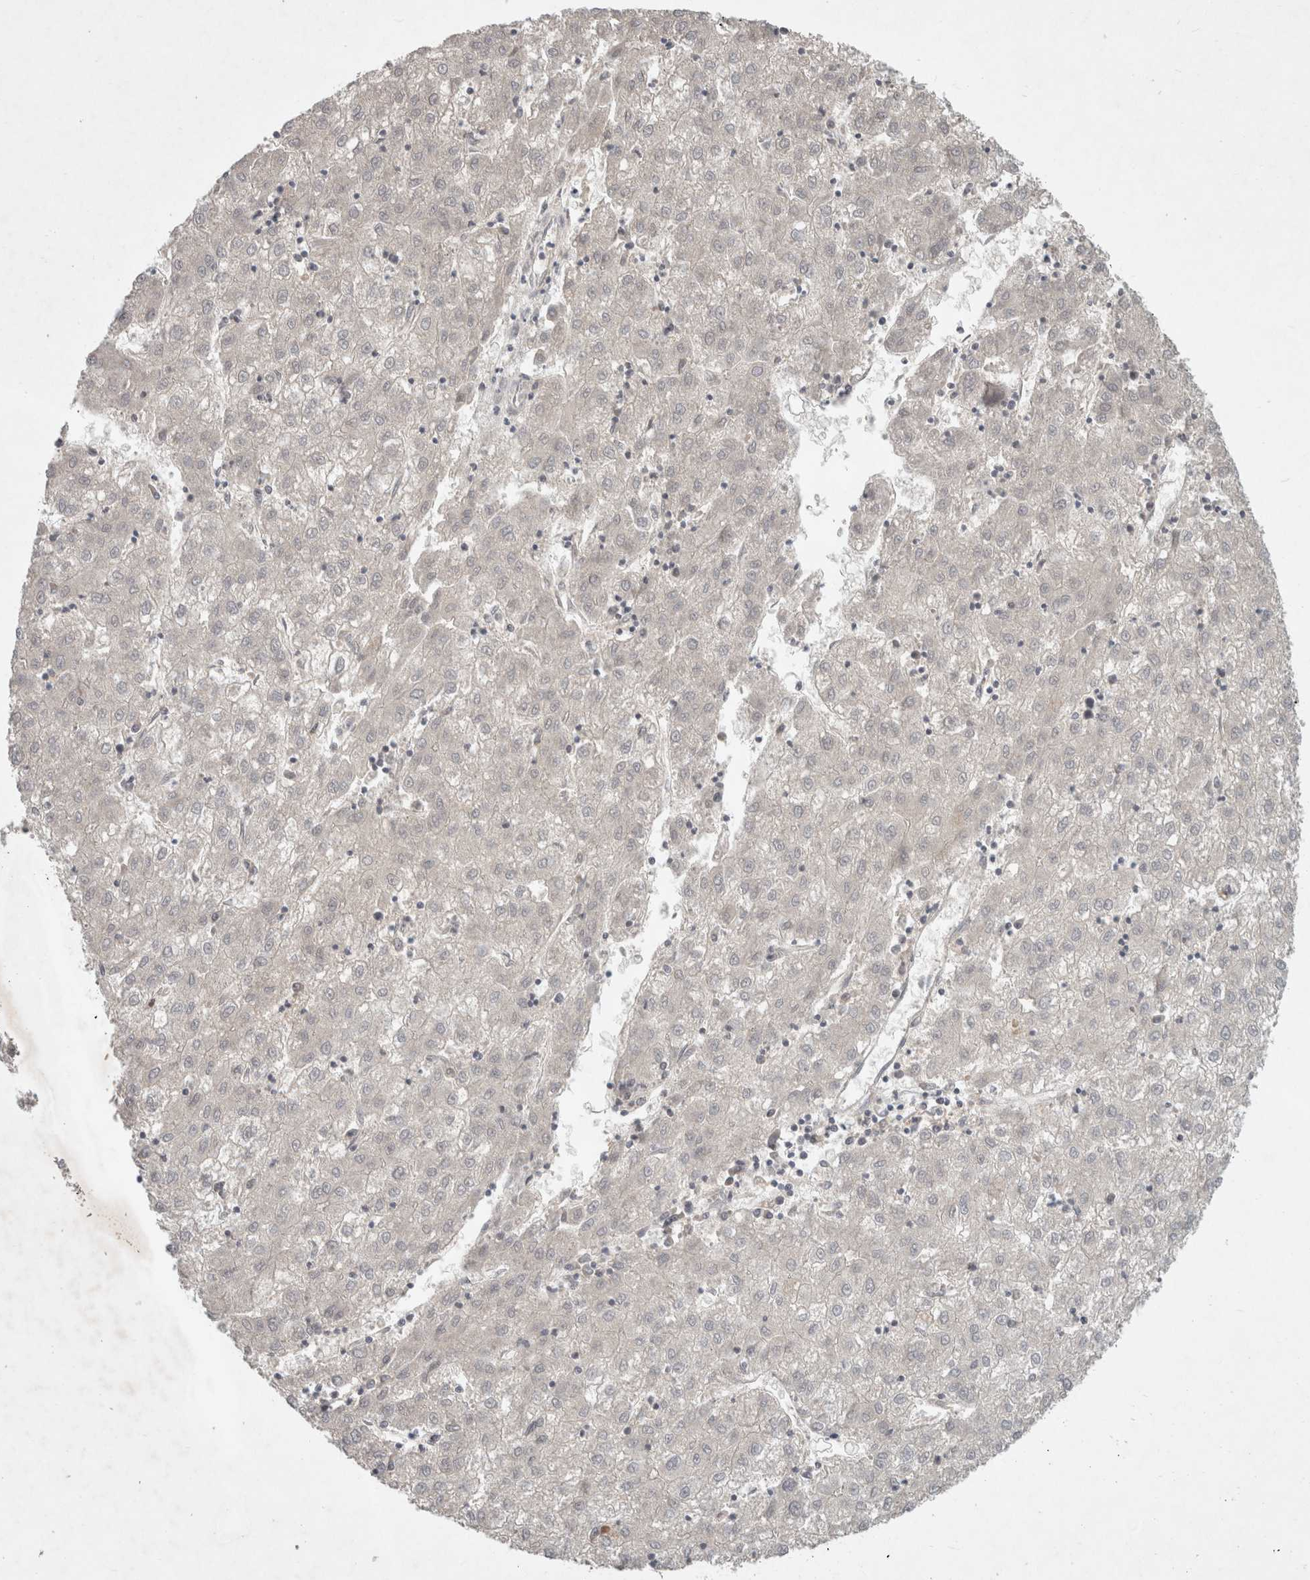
{"staining": {"intensity": "negative", "quantity": "none", "location": "none"}, "tissue": "liver cancer", "cell_type": "Tumor cells", "image_type": "cancer", "snomed": [{"axis": "morphology", "description": "Carcinoma, Hepatocellular, NOS"}, {"axis": "topography", "description": "Liver"}], "caption": "There is no significant expression in tumor cells of liver hepatocellular carcinoma. The staining was performed using DAB to visualize the protein expression in brown, while the nuclei were stained in blue with hematoxylin (Magnification: 20x).", "gene": "RASAL2", "patient": {"sex": "male", "age": 72}}